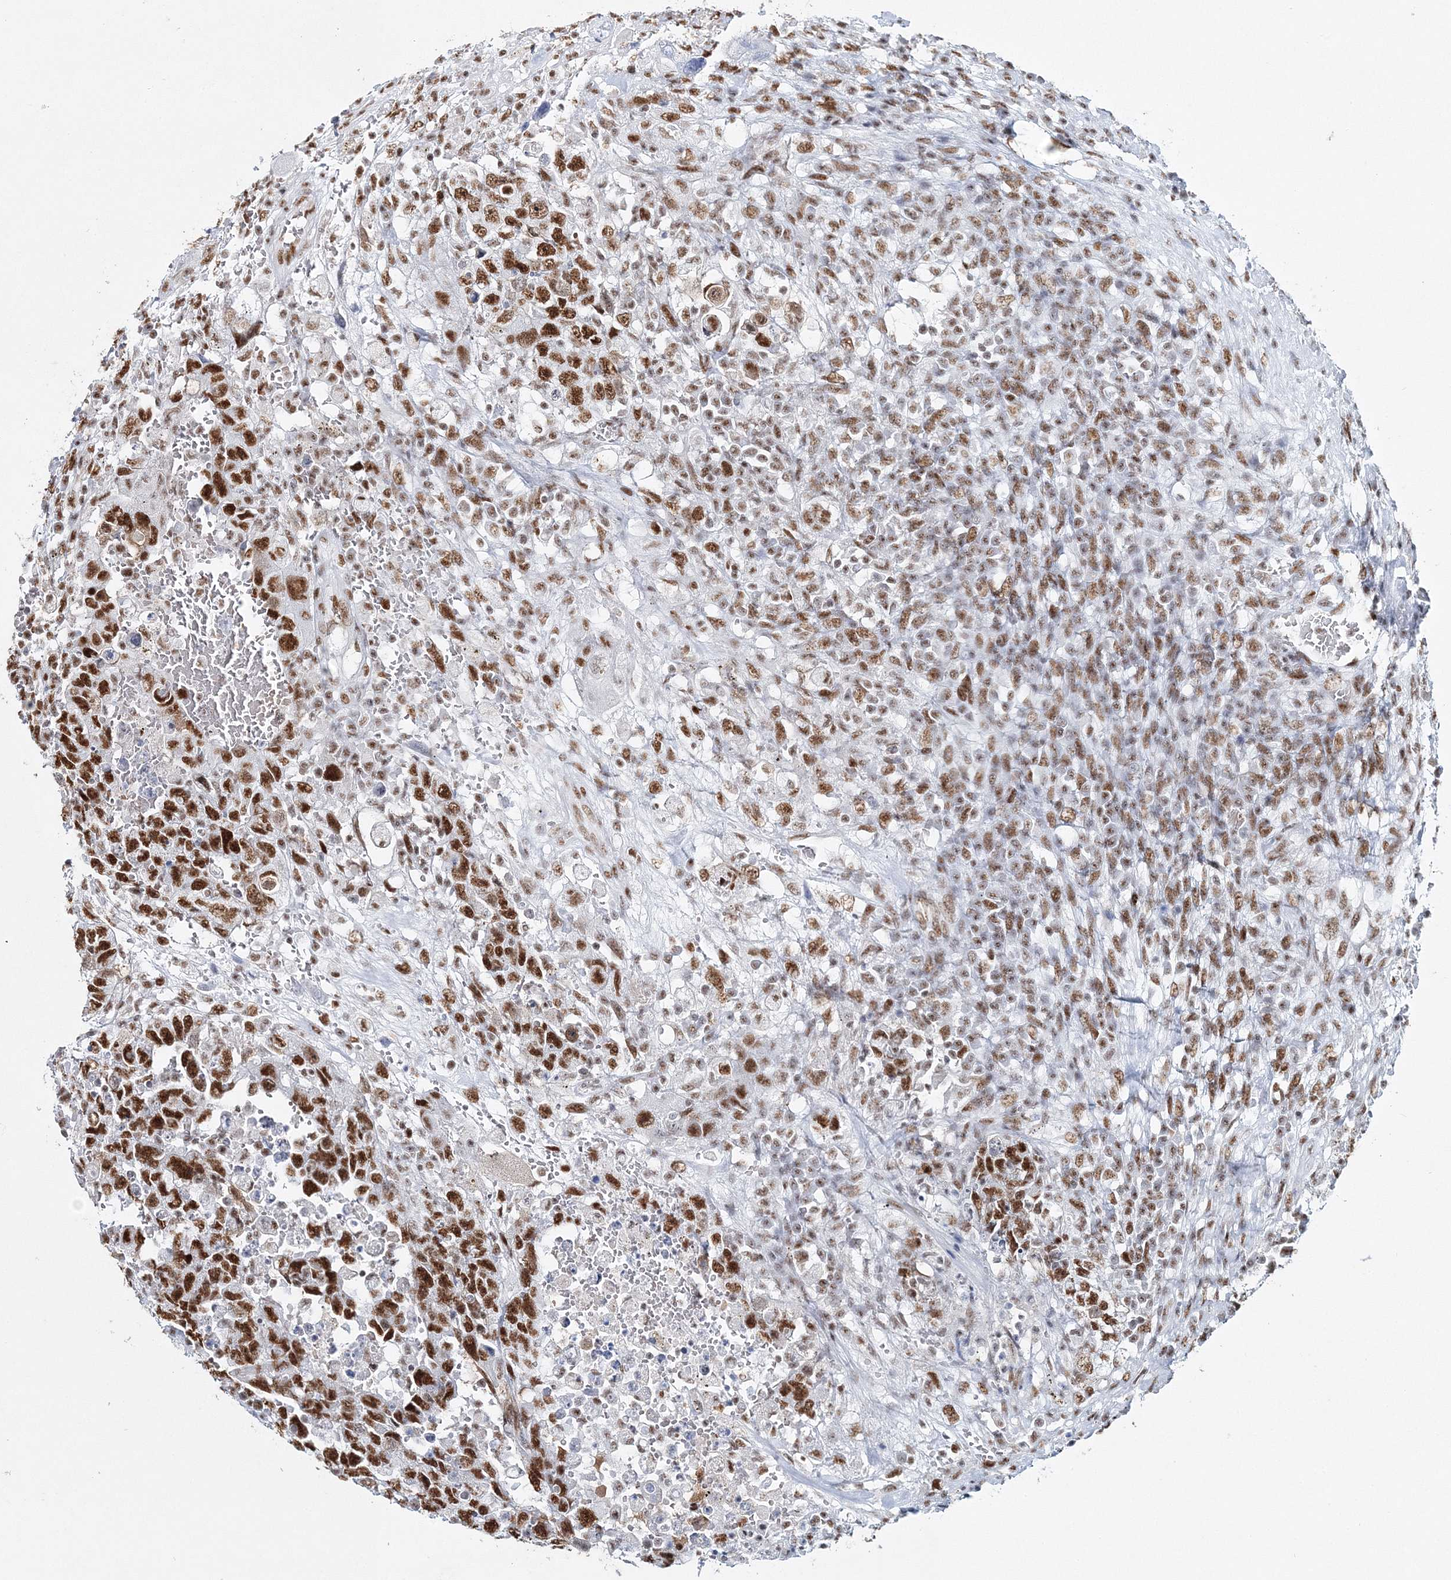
{"staining": {"intensity": "strong", "quantity": ">75%", "location": "nuclear"}, "tissue": "testis cancer", "cell_type": "Tumor cells", "image_type": "cancer", "snomed": [{"axis": "morphology", "description": "Carcinoma, Embryonal, NOS"}, {"axis": "topography", "description": "Testis"}], "caption": "Protein expression analysis of testis embryonal carcinoma exhibits strong nuclear positivity in about >75% of tumor cells.", "gene": "QRICH1", "patient": {"sex": "male", "age": 26}}